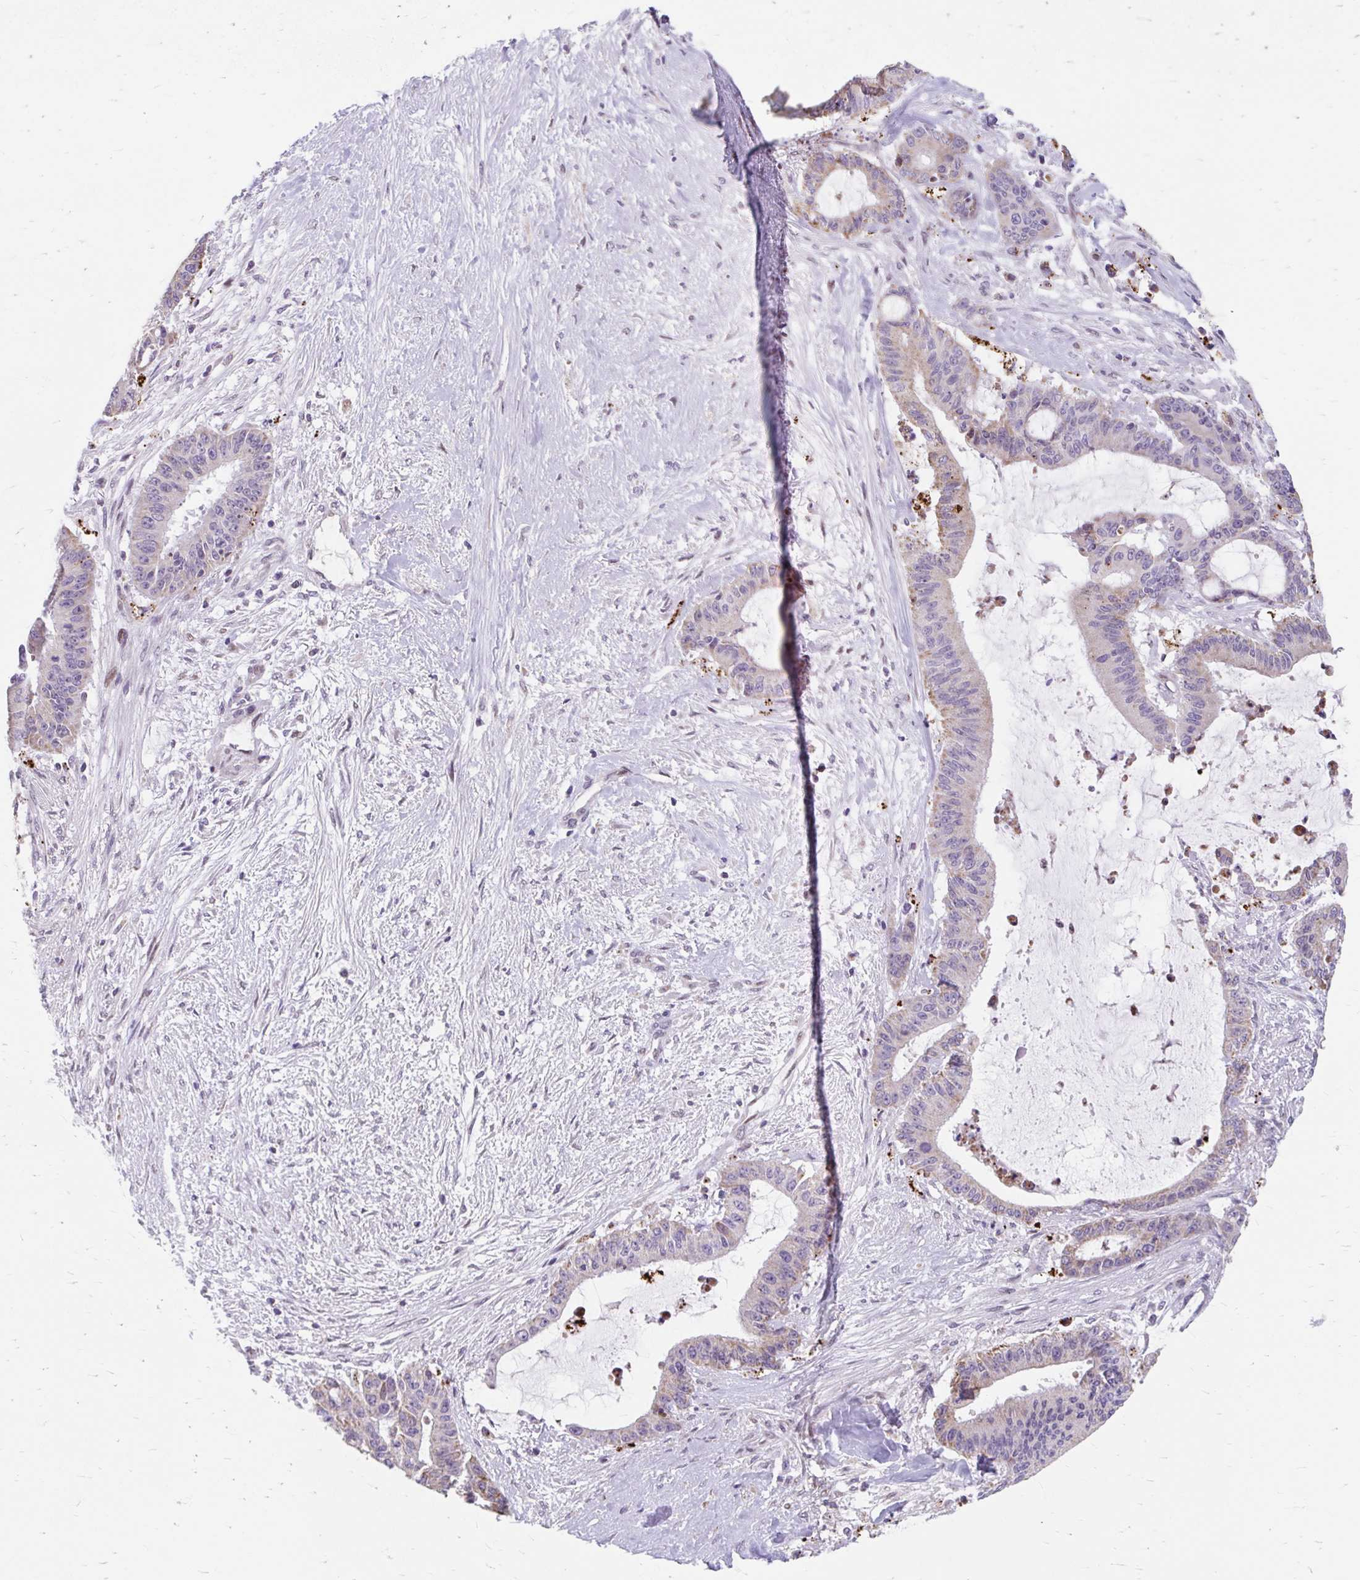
{"staining": {"intensity": "weak", "quantity": "<25%", "location": "cytoplasmic/membranous"}, "tissue": "liver cancer", "cell_type": "Tumor cells", "image_type": "cancer", "snomed": [{"axis": "morphology", "description": "Normal tissue, NOS"}, {"axis": "morphology", "description": "Cholangiocarcinoma"}, {"axis": "topography", "description": "Liver"}, {"axis": "topography", "description": "Peripheral nerve tissue"}], "caption": "The histopathology image reveals no significant expression in tumor cells of liver cancer.", "gene": "BEAN1", "patient": {"sex": "female", "age": 73}}